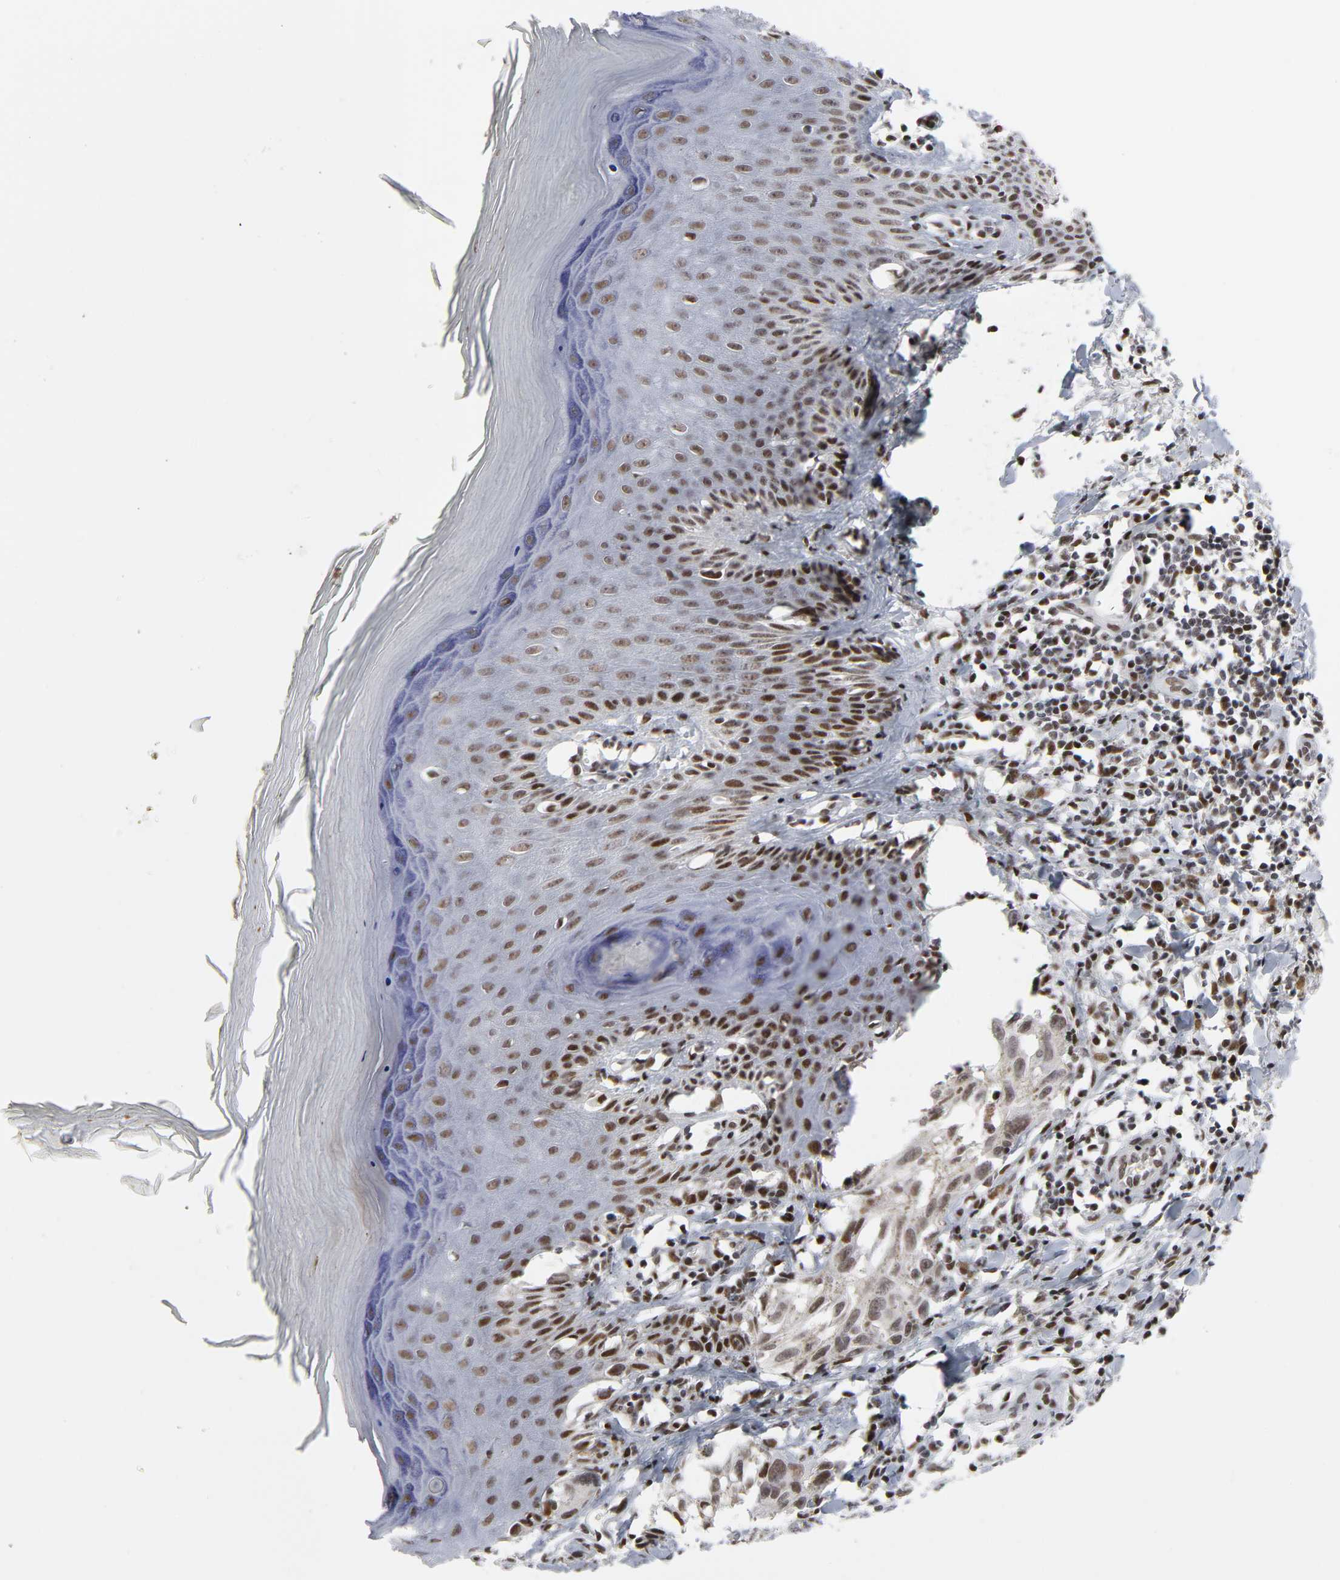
{"staining": {"intensity": "strong", "quantity": ">75%", "location": "nuclear"}, "tissue": "melanoma", "cell_type": "Tumor cells", "image_type": "cancer", "snomed": [{"axis": "morphology", "description": "Malignant melanoma, NOS"}, {"axis": "topography", "description": "Skin"}], "caption": "A histopathology image of melanoma stained for a protein displays strong nuclear brown staining in tumor cells.", "gene": "CREBBP", "patient": {"sex": "female", "age": 77}}